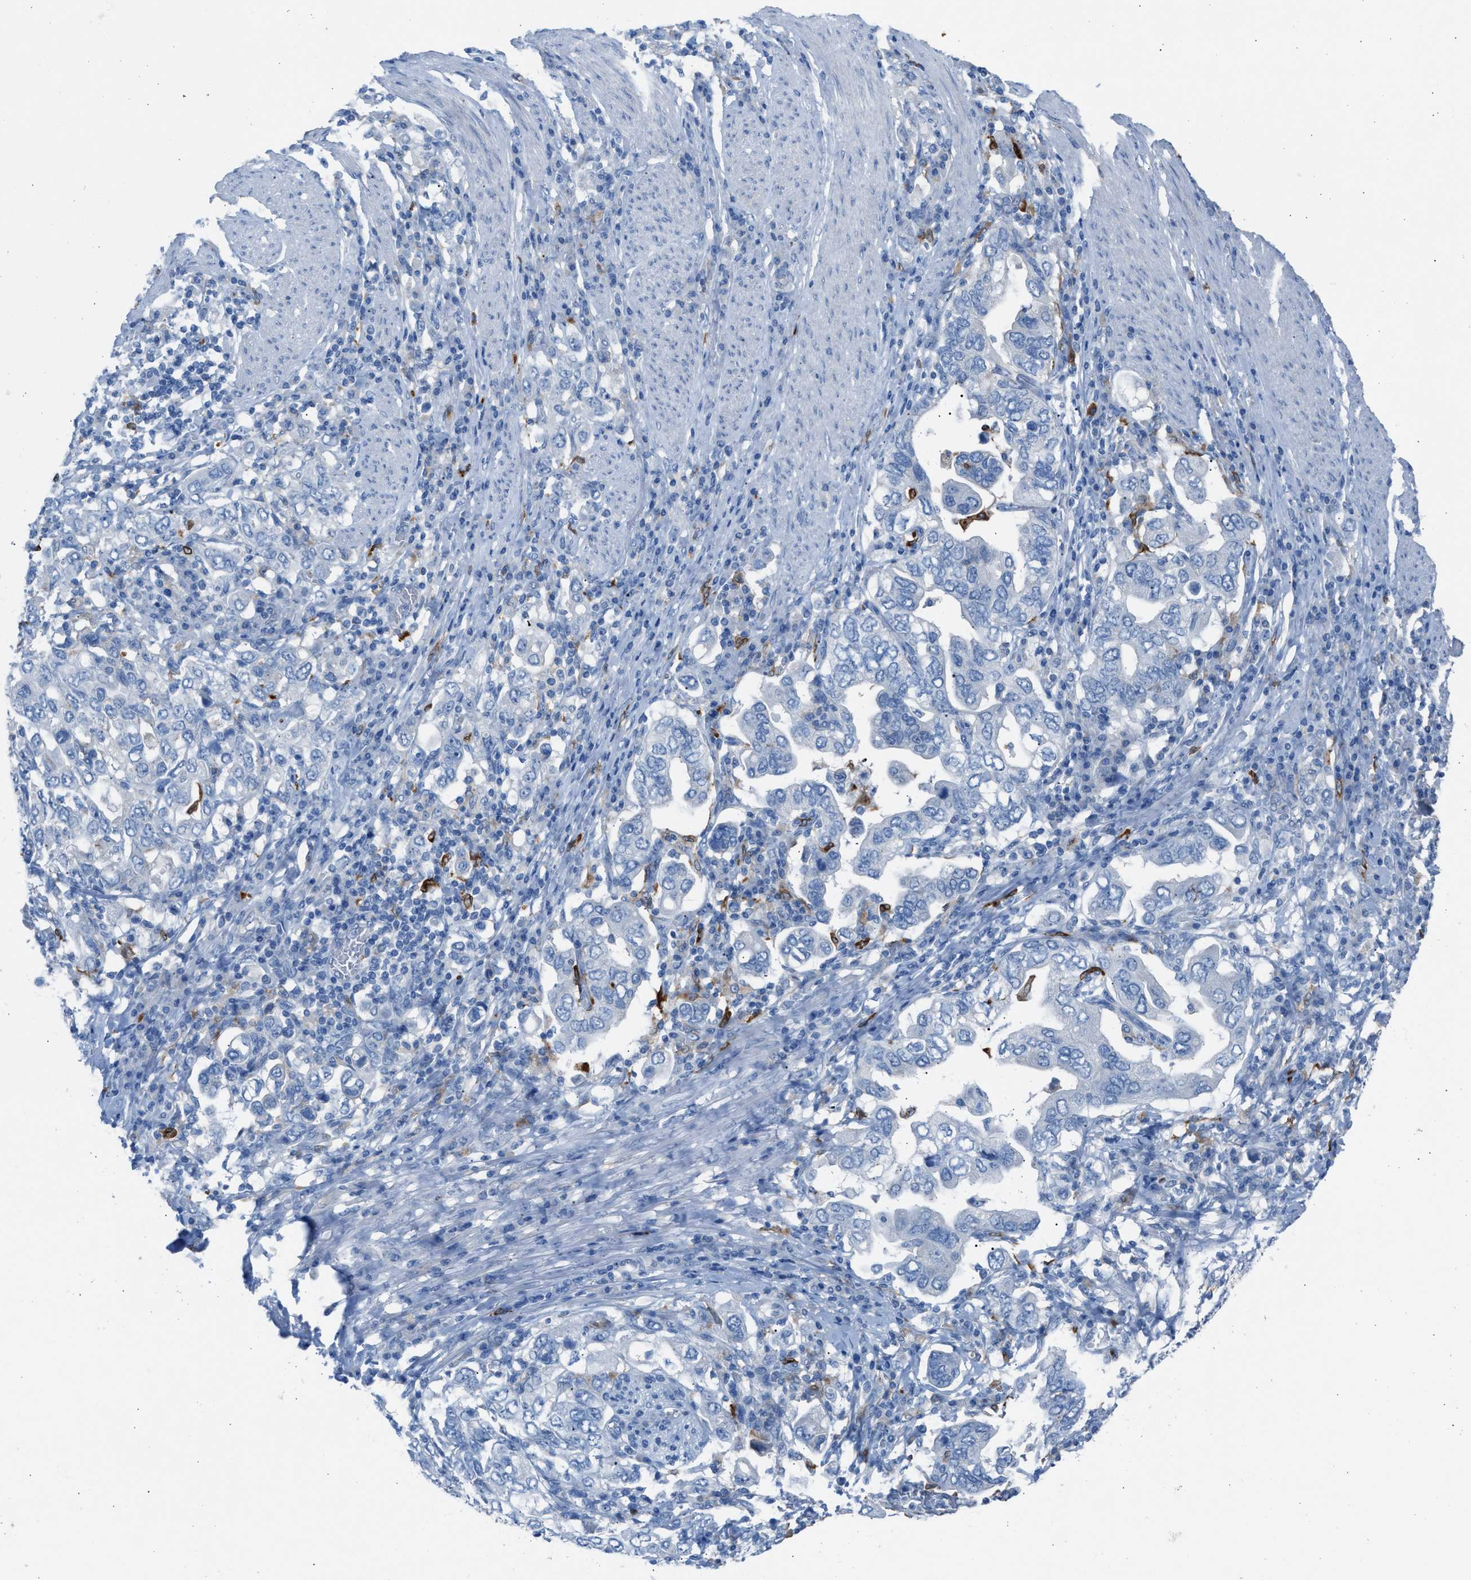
{"staining": {"intensity": "negative", "quantity": "none", "location": "none"}, "tissue": "stomach cancer", "cell_type": "Tumor cells", "image_type": "cancer", "snomed": [{"axis": "morphology", "description": "Adenocarcinoma, NOS"}, {"axis": "topography", "description": "Stomach, upper"}], "caption": "The photomicrograph demonstrates no staining of tumor cells in stomach cancer (adenocarcinoma).", "gene": "CLEC10A", "patient": {"sex": "male", "age": 62}}